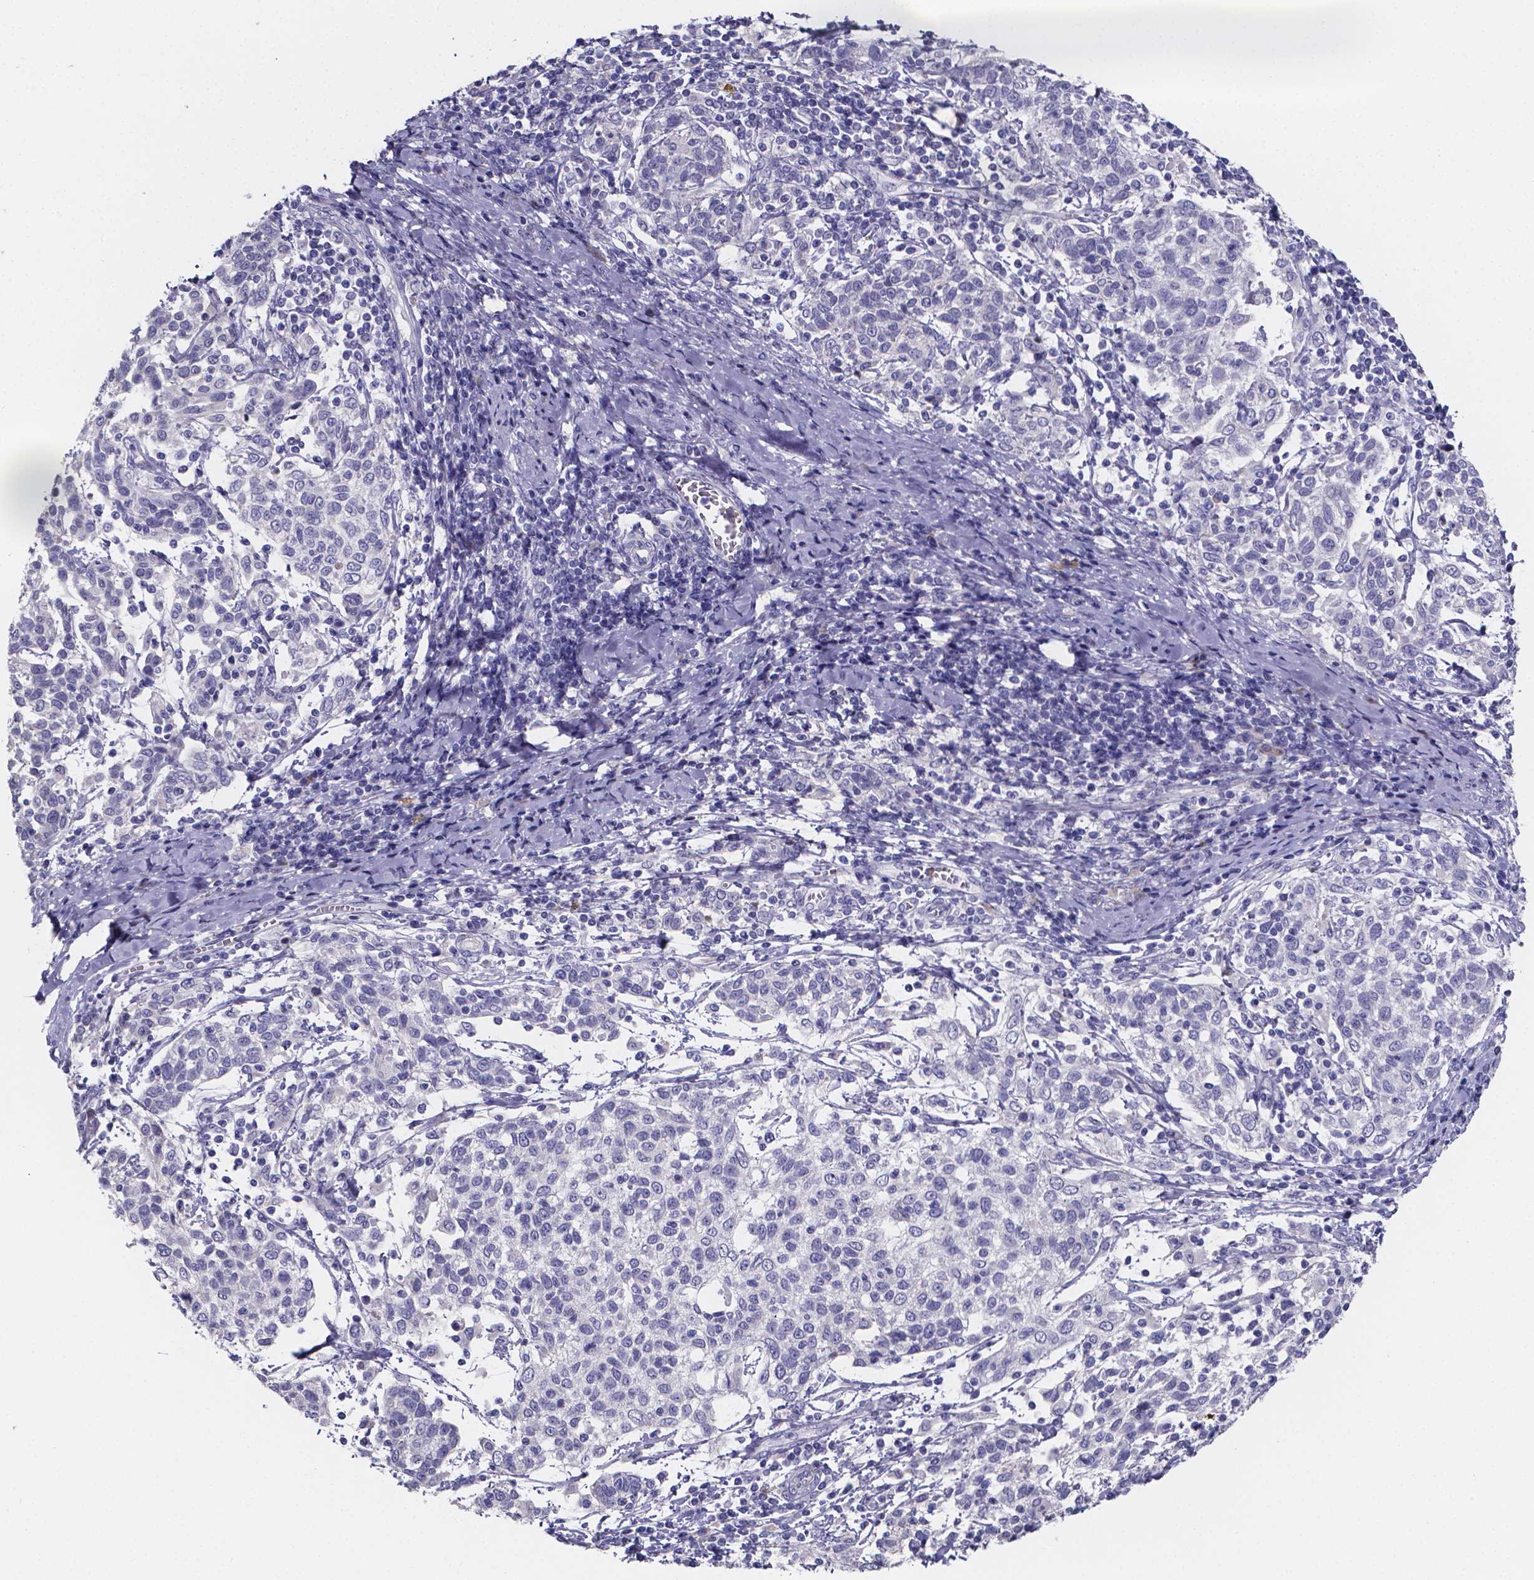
{"staining": {"intensity": "negative", "quantity": "none", "location": "none"}, "tissue": "cervical cancer", "cell_type": "Tumor cells", "image_type": "cancer", "snomed": [{"axis": "morphology", "description": "Squamous cell carcinoma, NOS"}, {"axis": "topography", "description": "Cervix"}], "caption": "Cervical cancer (squamous cell carcinoma) was stained to show a protein in brown. There is no significant expression in tumor cells.", "gene": "GABRA3", "patient": {"sex": "female", "age": 61}}